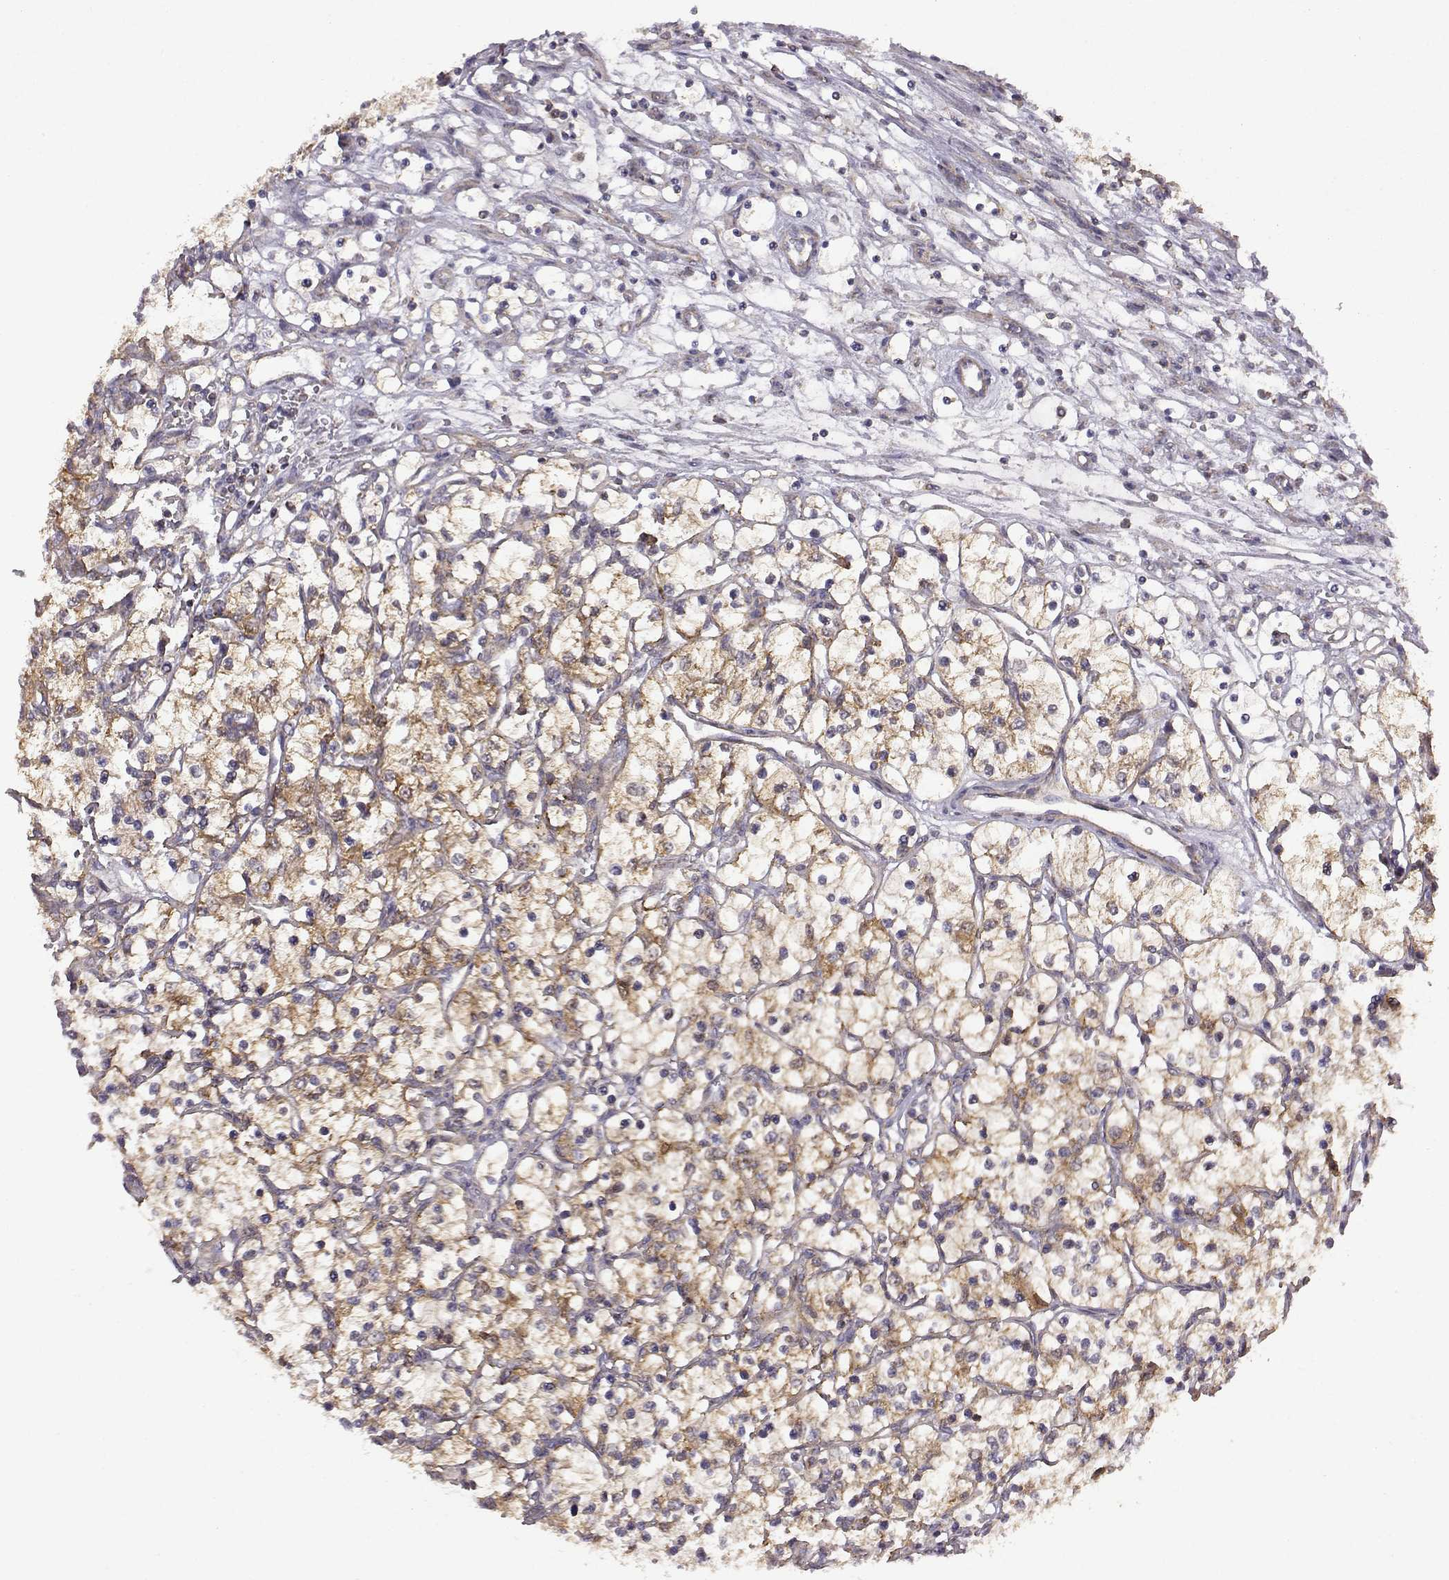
{"staining": {"intensity": "weak", "quantity": "25%-75%", "location": "cytoplasmic/membranous"}, "tissue": "renal cancer", "cell_type": "Tumor cells", "image_type": "cancer", "snomed": [{"axis": "morphology", "description": "Adenocarcinoma, NOS"}, {"axis": "topography", "description": "Kidney"}], "caption": "Protein analysis of renal cancer (adenocarcinoma) tissue reveals weak cytoplasmic/membranous staining in about 25%-75% of tumor cells.", "gene": "DDC", "patient": {"sex": "female", "age": 69}}